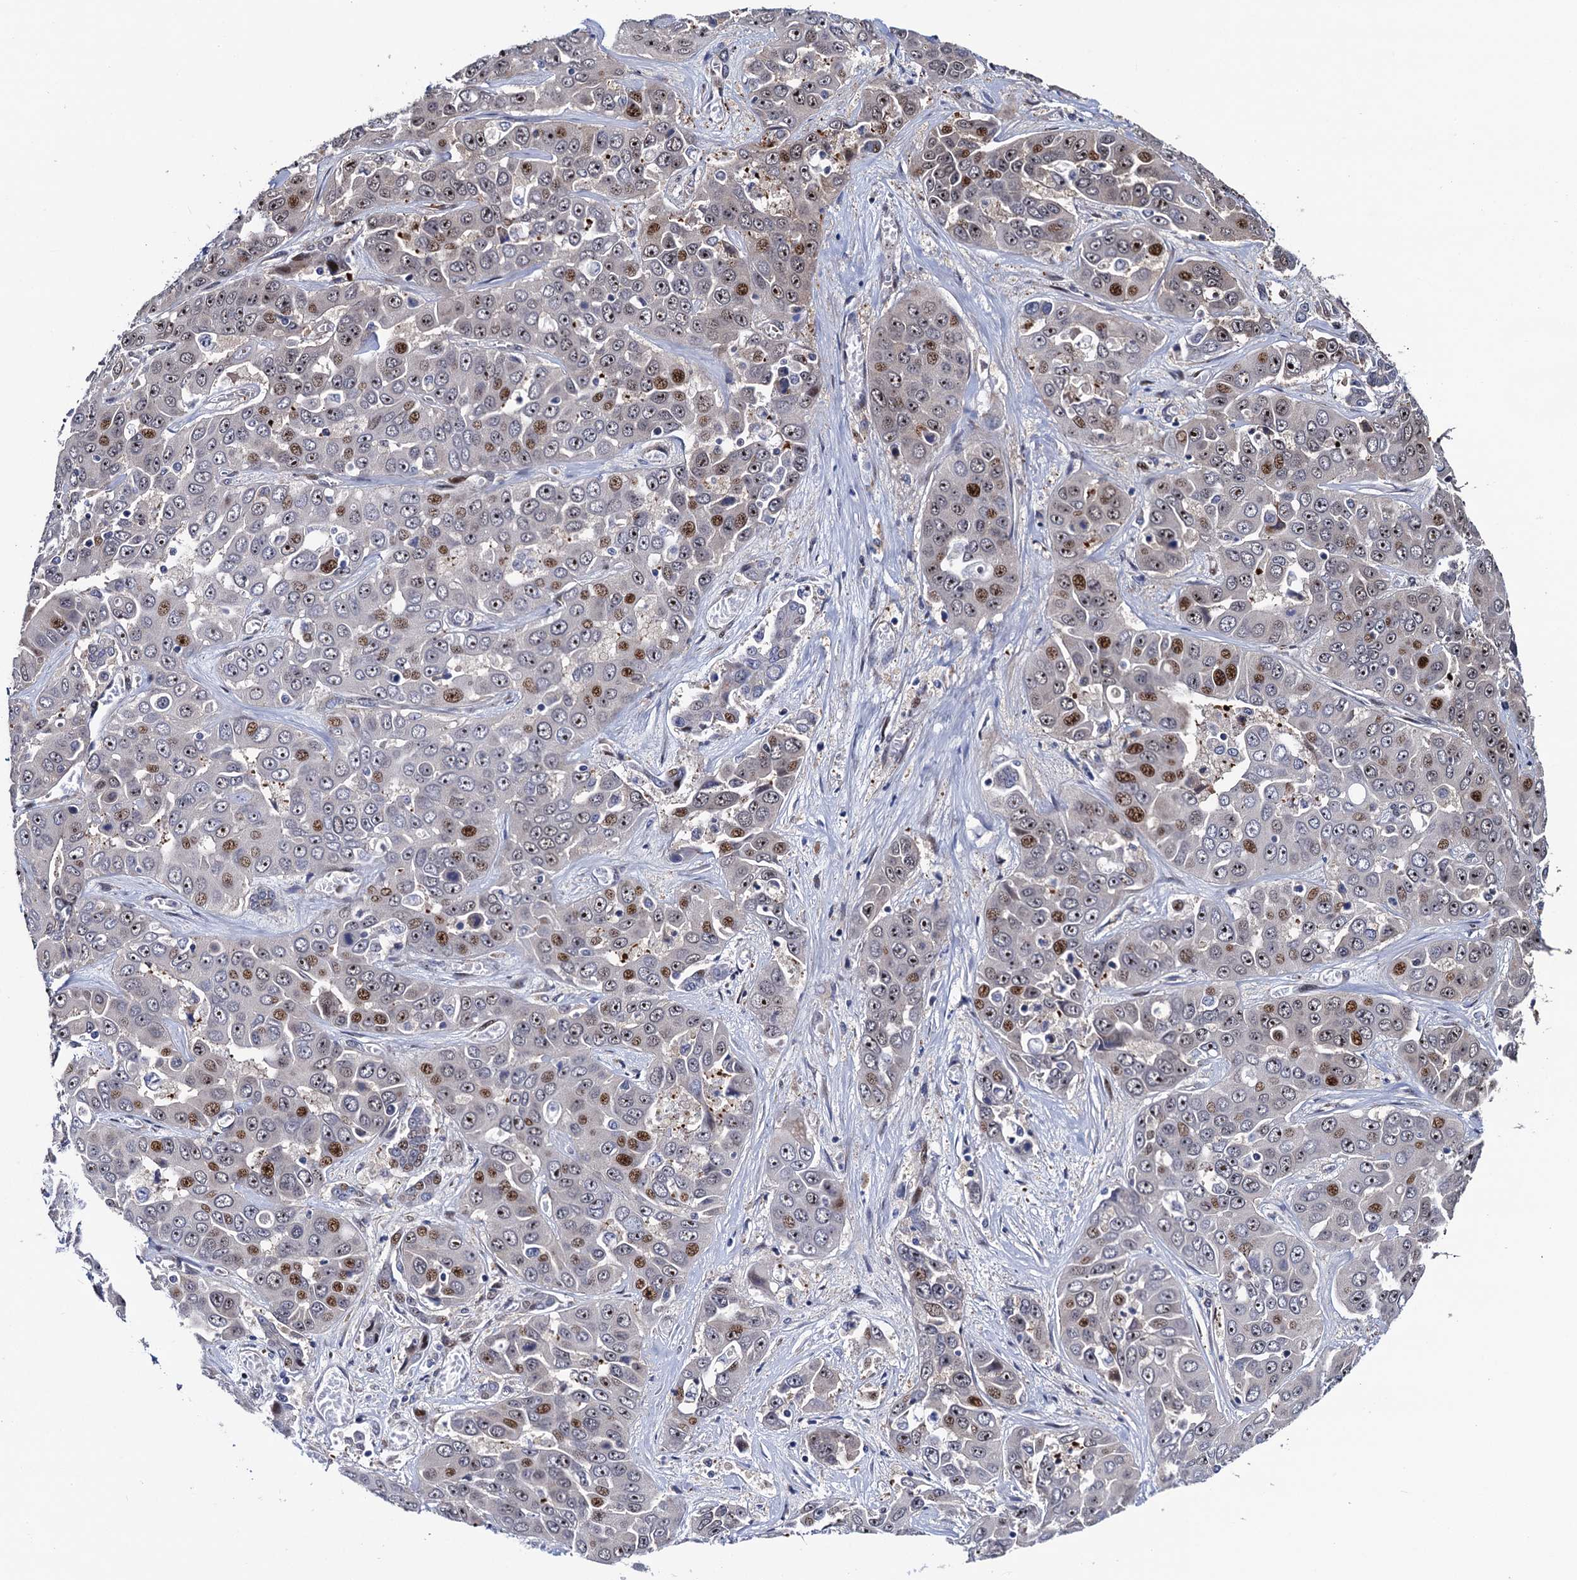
{"staining": {"intensity": "strong", "quantity": "<25%", "location": "nuclear"}, "tissue": "liver cancer", "cell_type": "Tumor cells", "image_type": "cancer", "snomed": [{"axis": "morphology", "description": "Cholangiocarcinoma"}, {"axis": "topography", "description": "Liver"}], "caption": "Immunohistochemical staining of human liver cancer (cholangiocarcinoma) demonstrates strong nuclear protein staining in about <25% of tumor cells.", "gene": "TRMT112", "patient": {"sex": "female", "age": 52}}